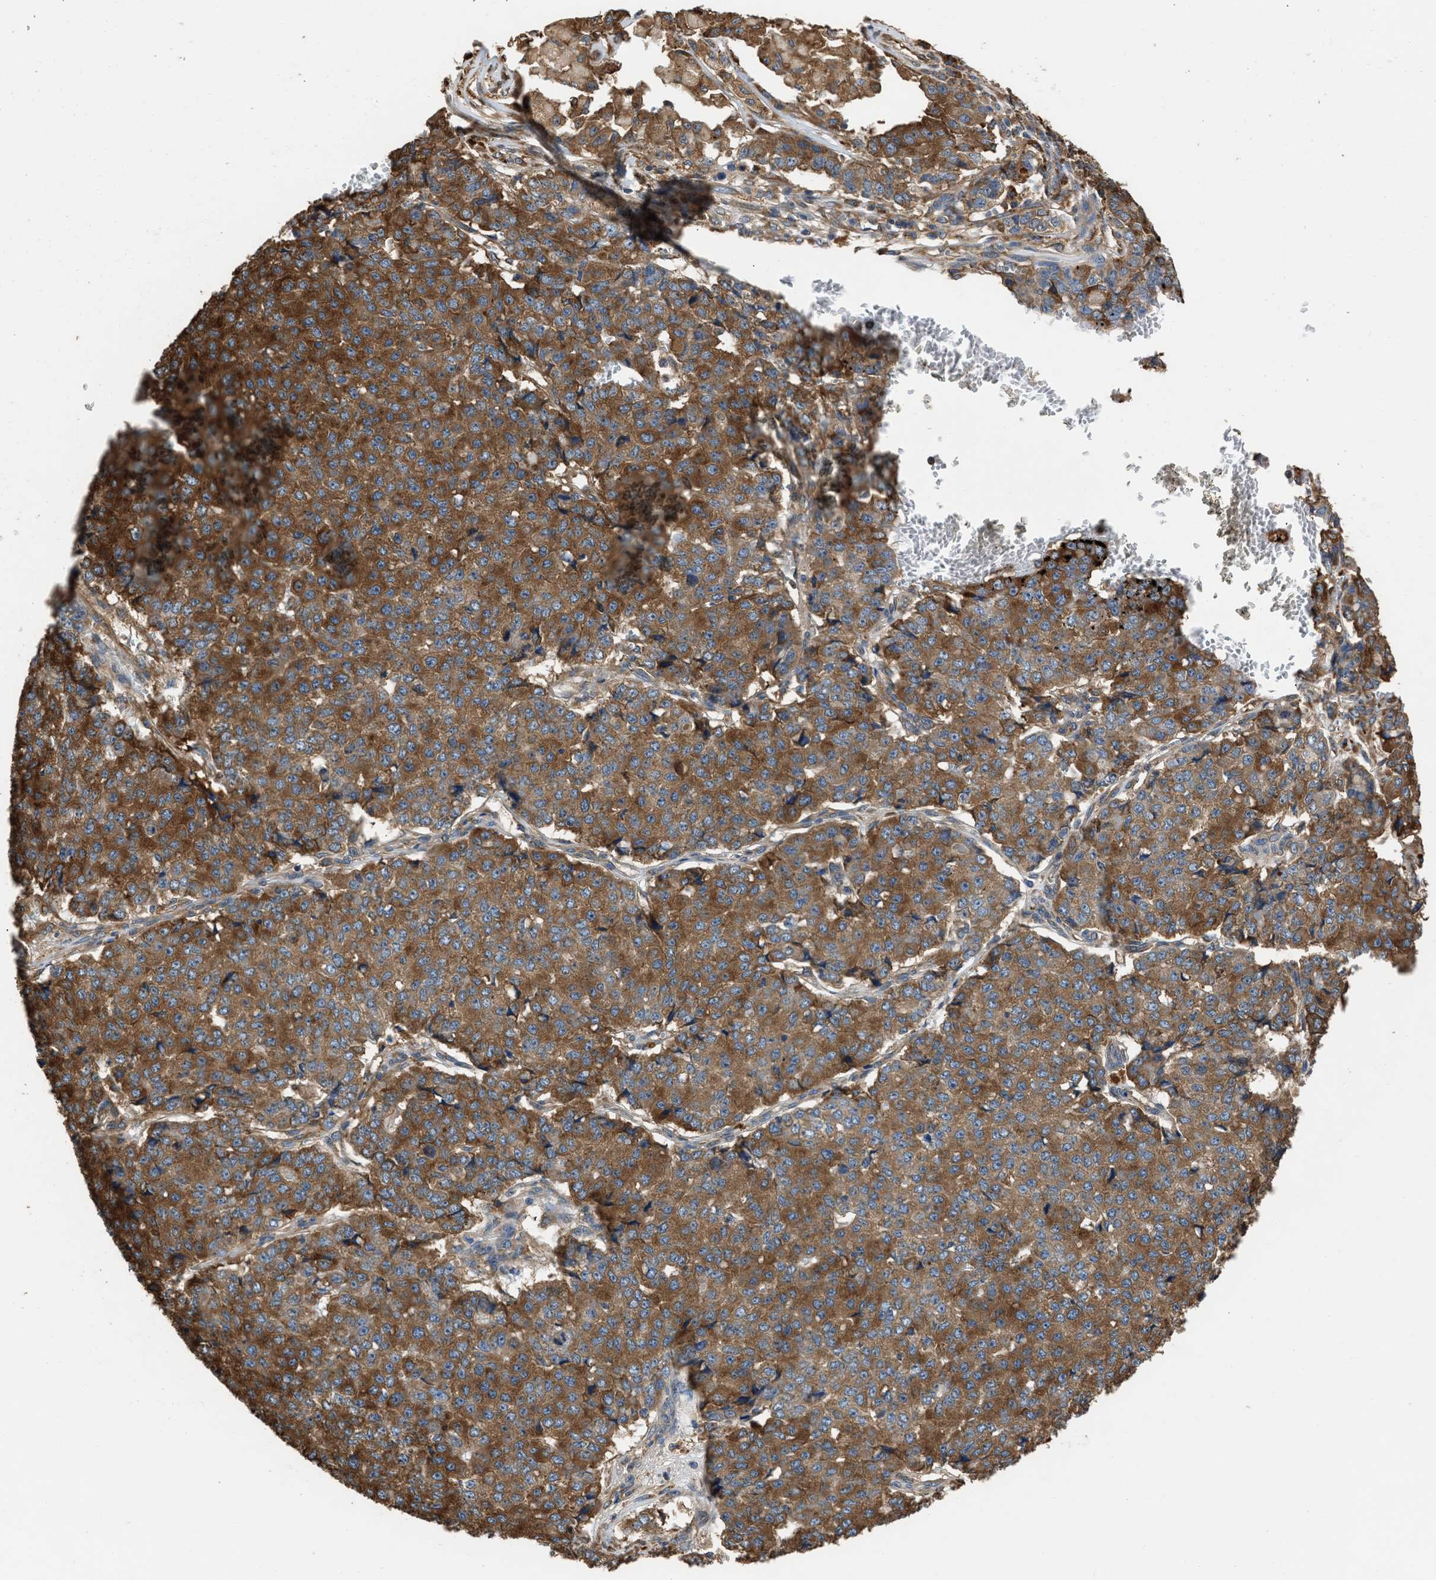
{"staining": {"intensity": "moderate", "quantity": ">75%", "location": "cytoplasmic/membranous"}, "tissue": "pancreatic cancer", "cell_type": "Tumor cells", "image_type": "cancer", "snomed": [{"axis": "morphology", "description": "Adenocarcinoma, NOS"}, {"axis": "topography", "description": "Pancreas"}], "caption": "DAB immunohistochemical staining of pancreatic adenocarcinoma exhibits moderate cytoplasmic/membranous protein positivity in about >75% of tumor cells.", "gene": "SLC36A4", "patient": {"sex": "male", "age": 50}}